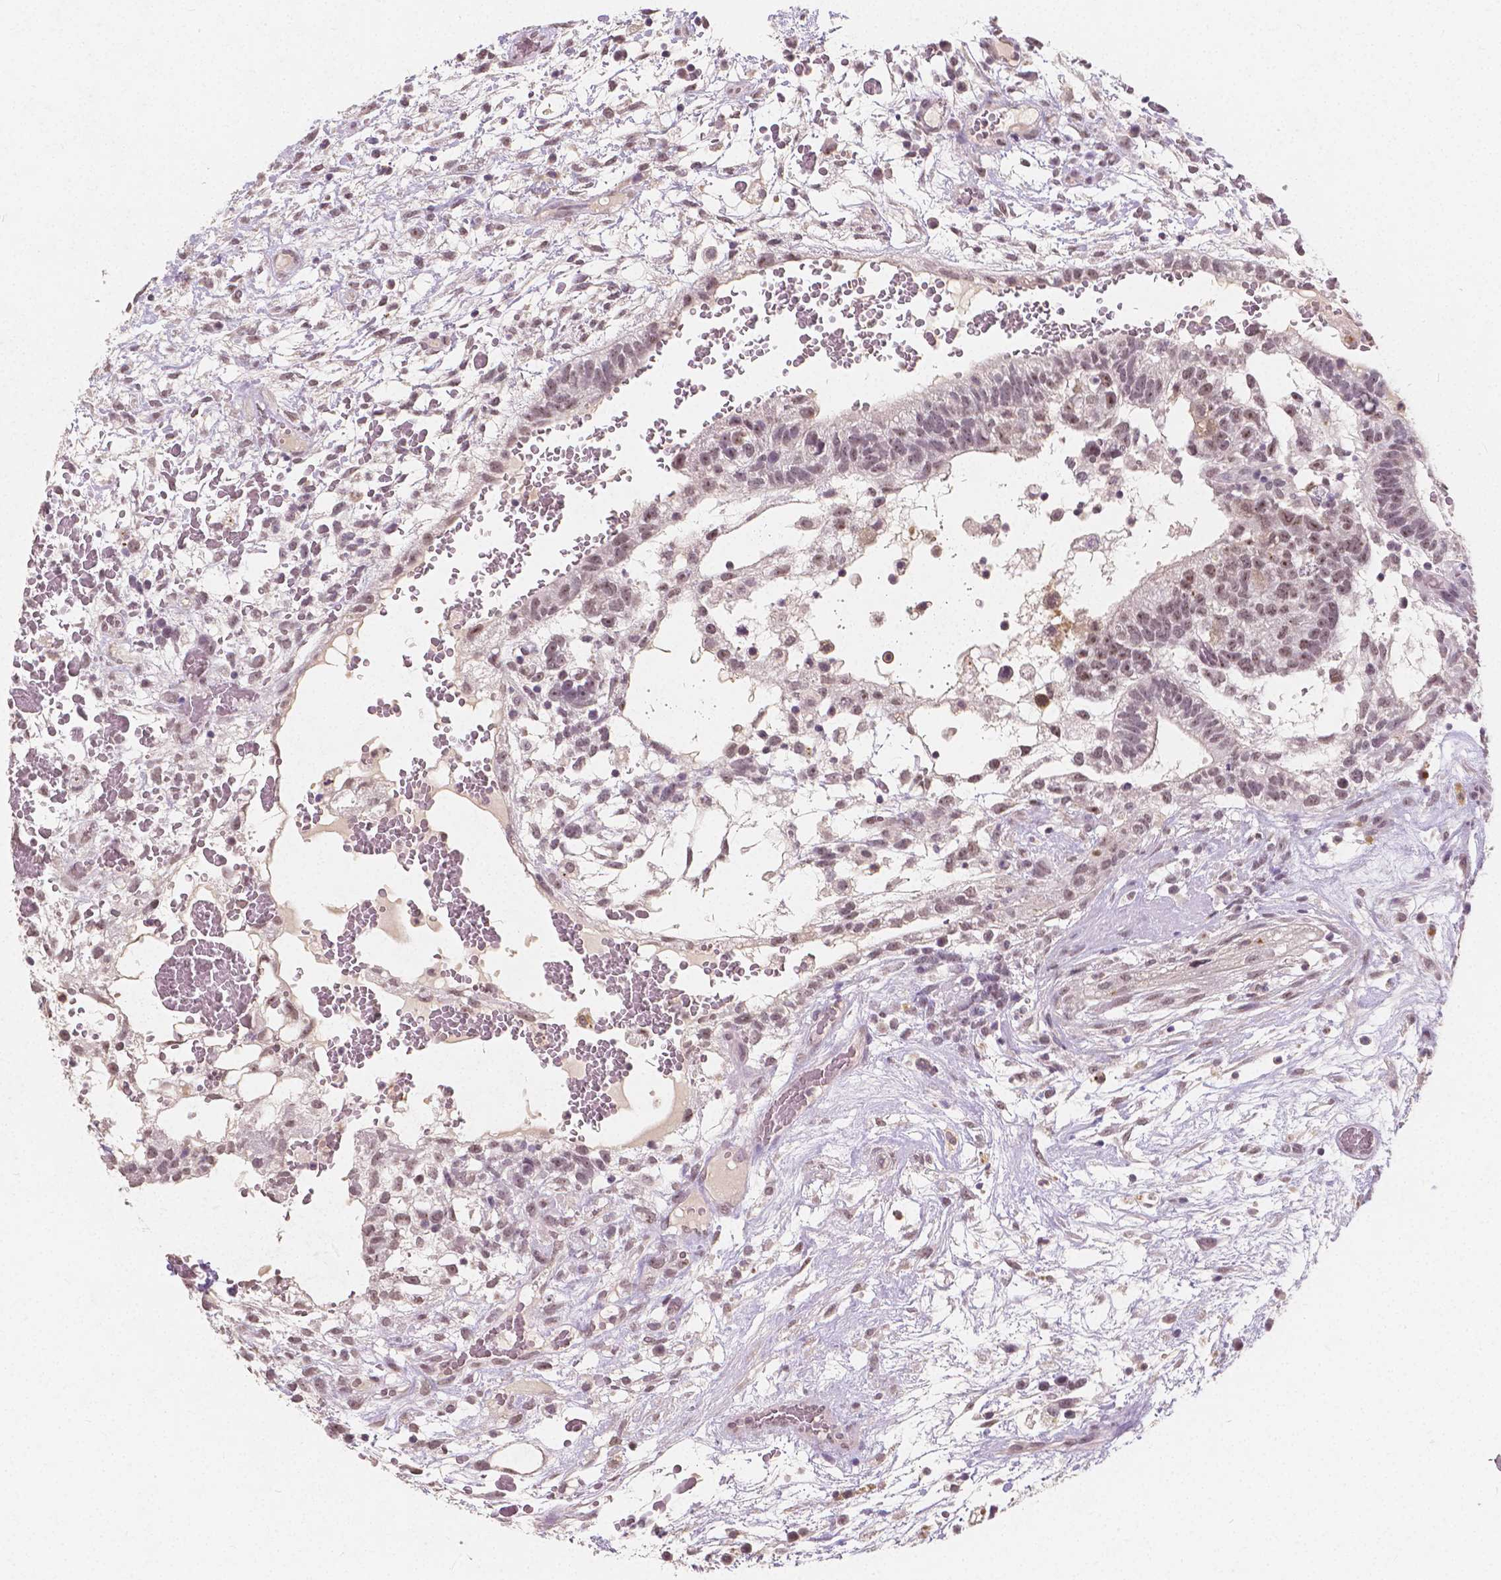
{"staining": {"intensity": "moderate", "quantity": ">75%", "location": "nuclear"}, "tissue": "testis cancer", "cell_type": "Tumor cells", "image_type": "cancer", "snomed": [{"axis": "morphology", "description": "Normal tissue, NOS"}, {"axis": "morphology", "description": "Carcinoma, Embryonal, NOS"}, {"axis": "topography", "description": "Testis"}], "caption": "IHC (DAB (3,3'-diaminobenzidine)) staining of testis cancer (embryonal carcinoma) demonstrates moderate nuclear protein expression in approximately >75% of tumor cells. Immunohistochemistry (ihc) stains the protein of interest in brown and the nuclei are stained blue.", "gene": "NOLC1", "patient": {"sex": "male", "age": 32}}